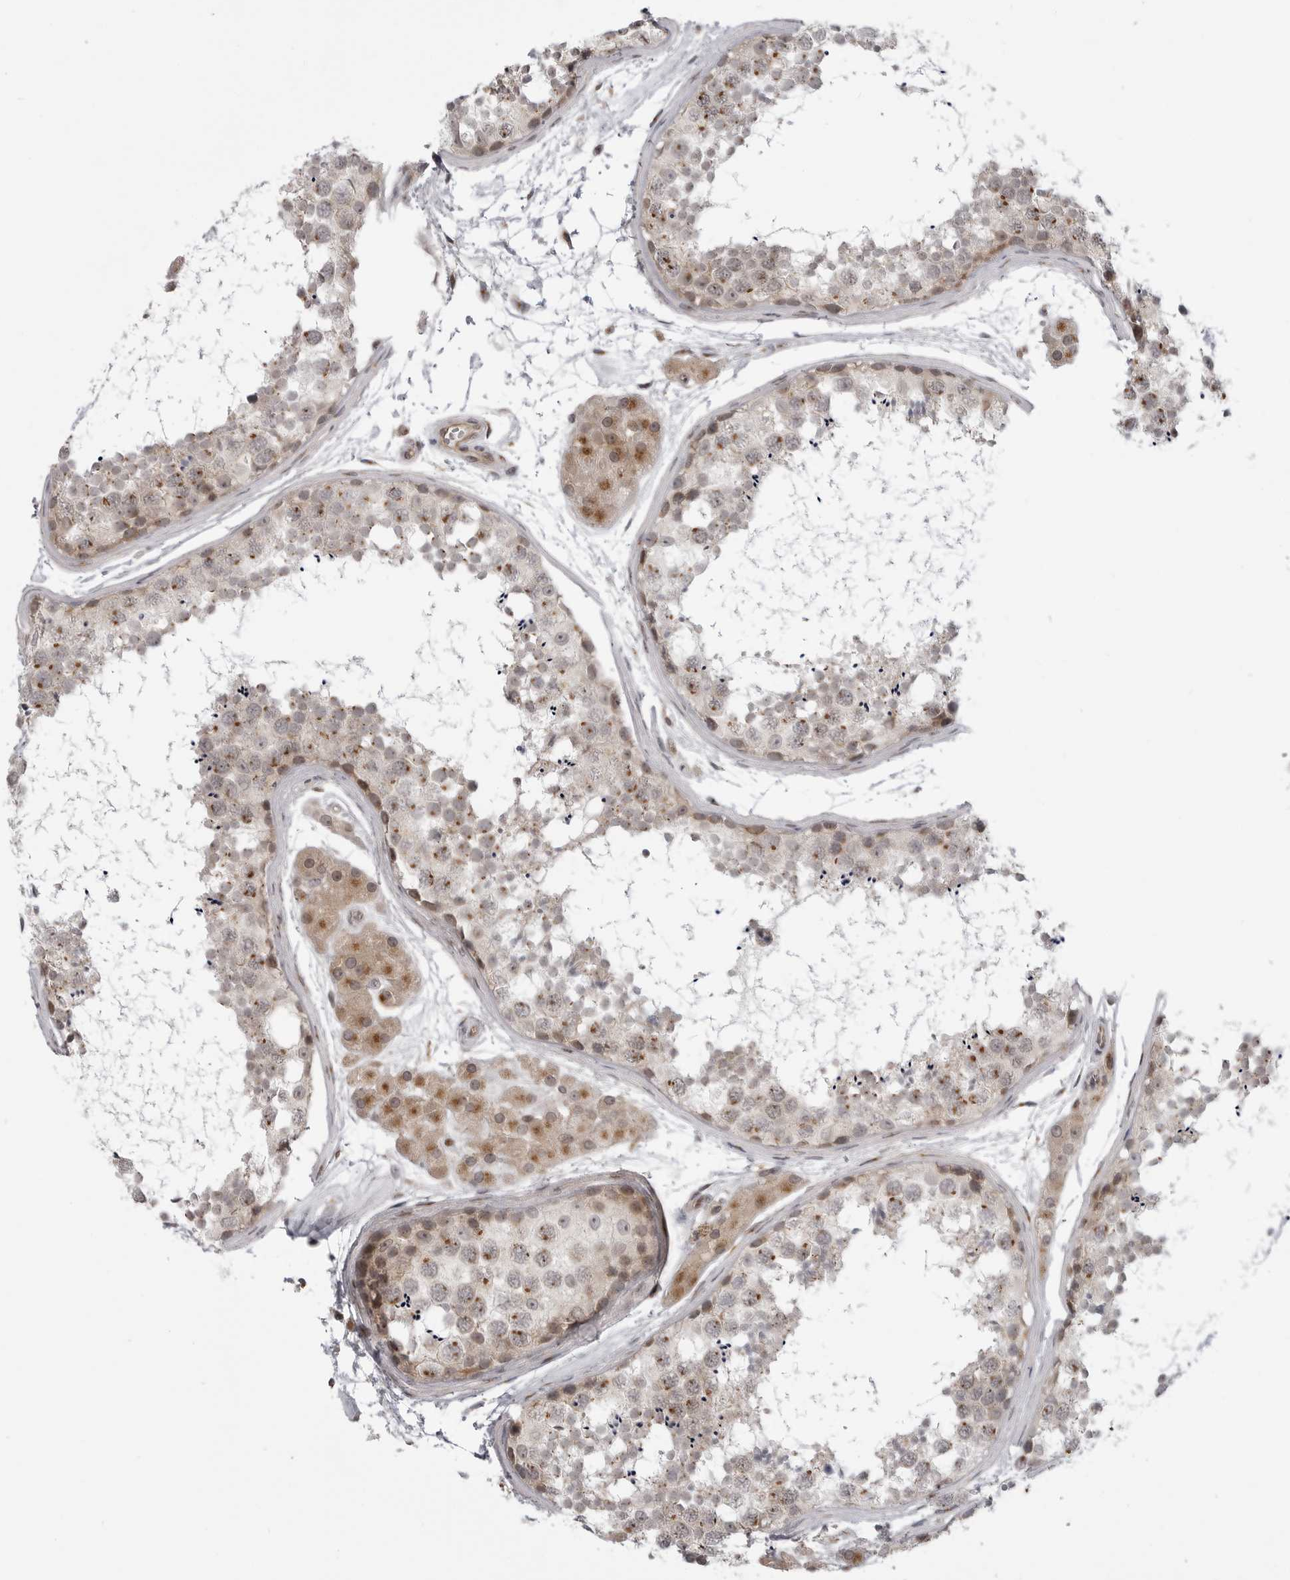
{"staining": {"intensity": "moderate", "quantity": "25%-75%", "location": "cytoplasmic/membranous,nuclear"}, "tissue": "testis", "cell_type": "Cells in seminiferous ducts", "image_type": "normal", "snomed": [{"axis": "morphology", "description": "Normal tissue, NOS"}, {"axis": "topography", "description": "Testis"}], "caption": "Moderate cytoplasmic/membranous,nuclear positivity for a protein is seen in about 25%-75% of cells in seminiferous ducts of unremarkable testis using immunohistochemistry.", "gene": "LRRC45", "patient": {"sex": "male", "age": 56}}